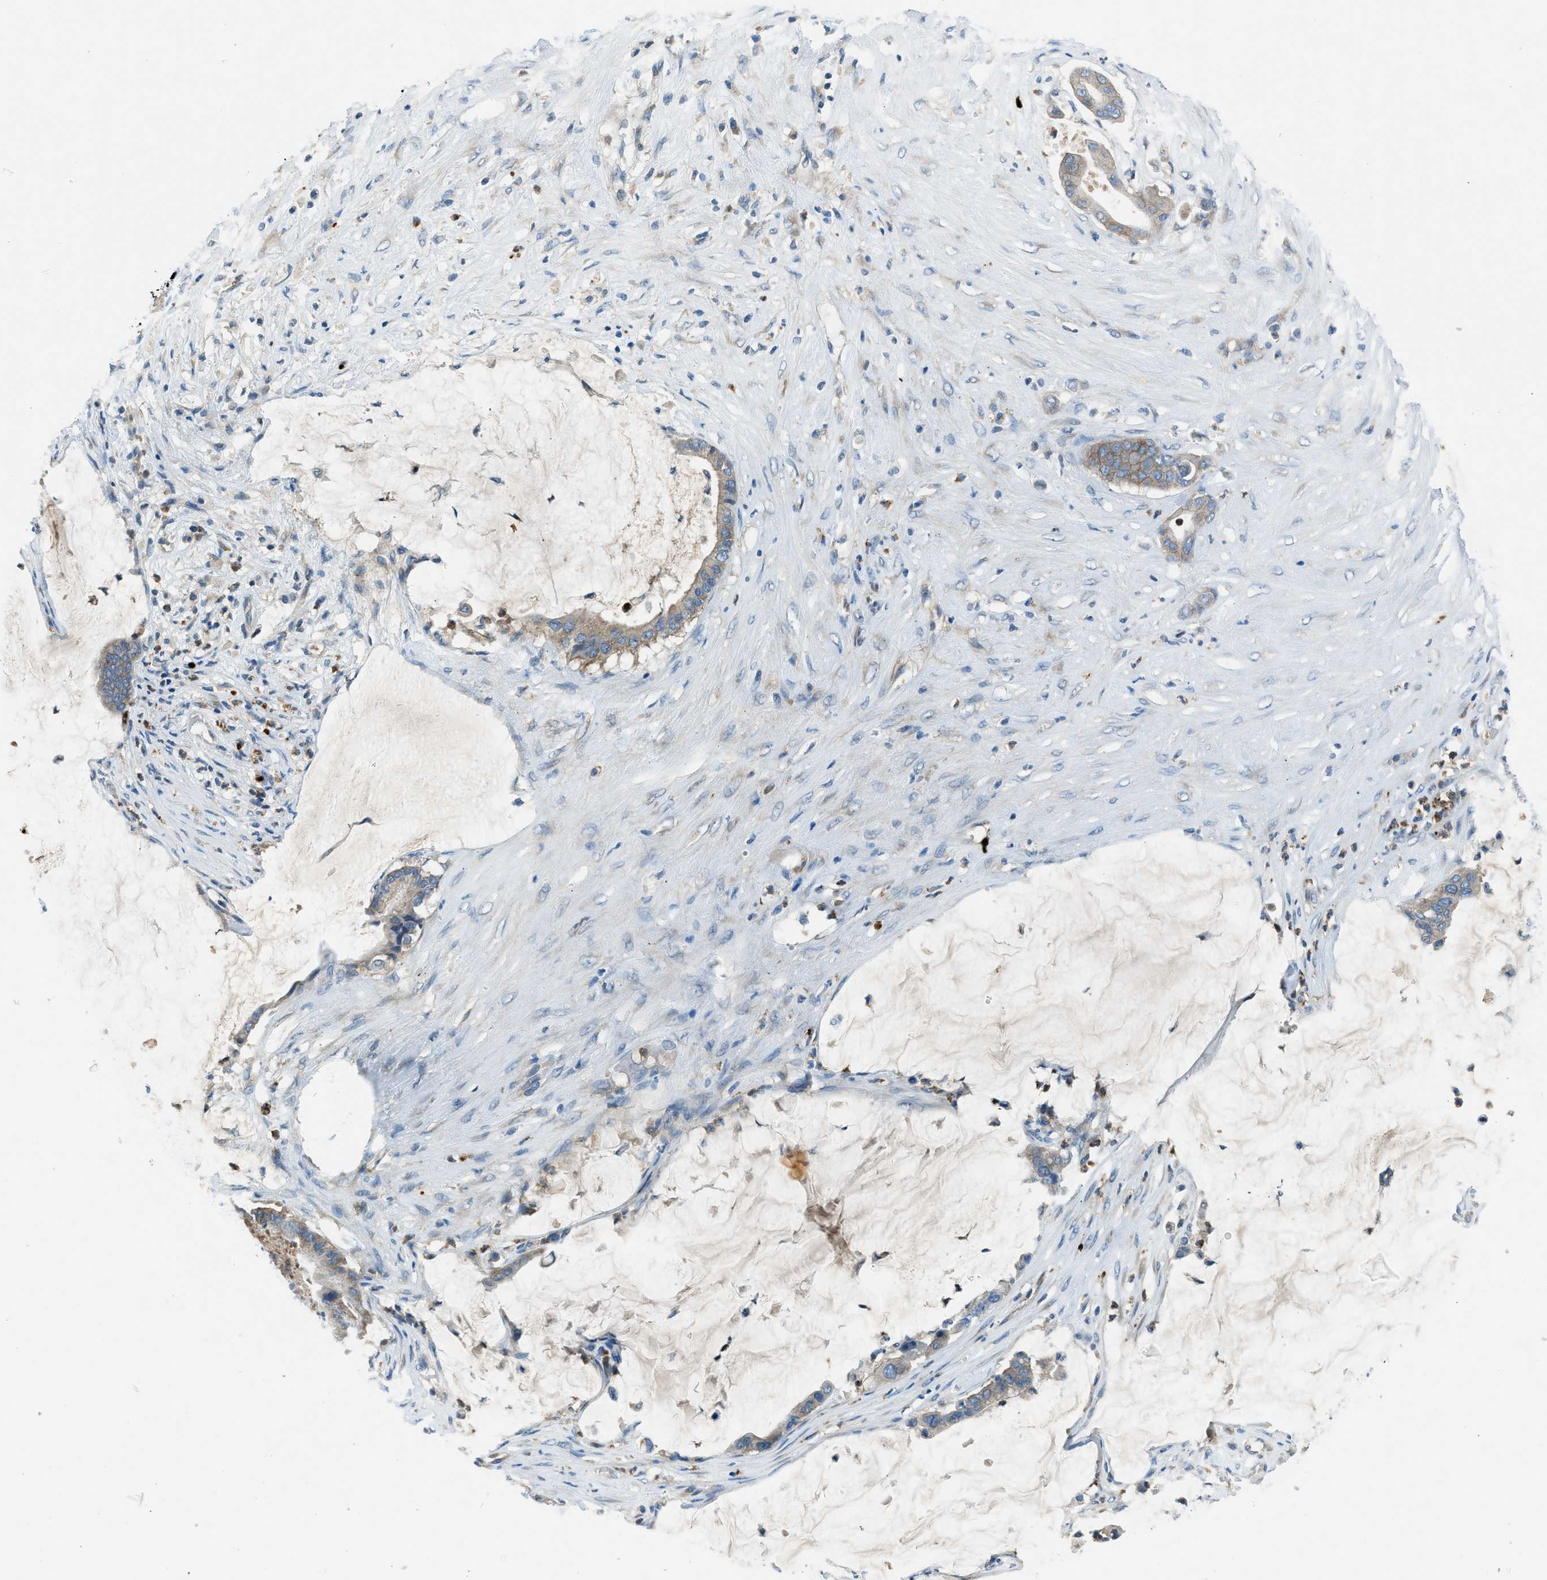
{"staining": {"intensity": "weak", "quantity": "25%-75%", "location": "cytoplasmic/membranous"}, "tissue": "pancreatic cancer", "cell_type": "Tumor cells", "image_type": "cancer", "snomed": [{"axis": "morphology", "description": "Adenocarcinoma, NOS"}, {"axis": "topography", "description": "Pancreas"}], "caption": "Human adenocarcinoma (pancreatic) stained with a protein marker shows weak staining in tumor cells.", "gene": "BMP1", "patient": {"sex": "male", "age": 41}}